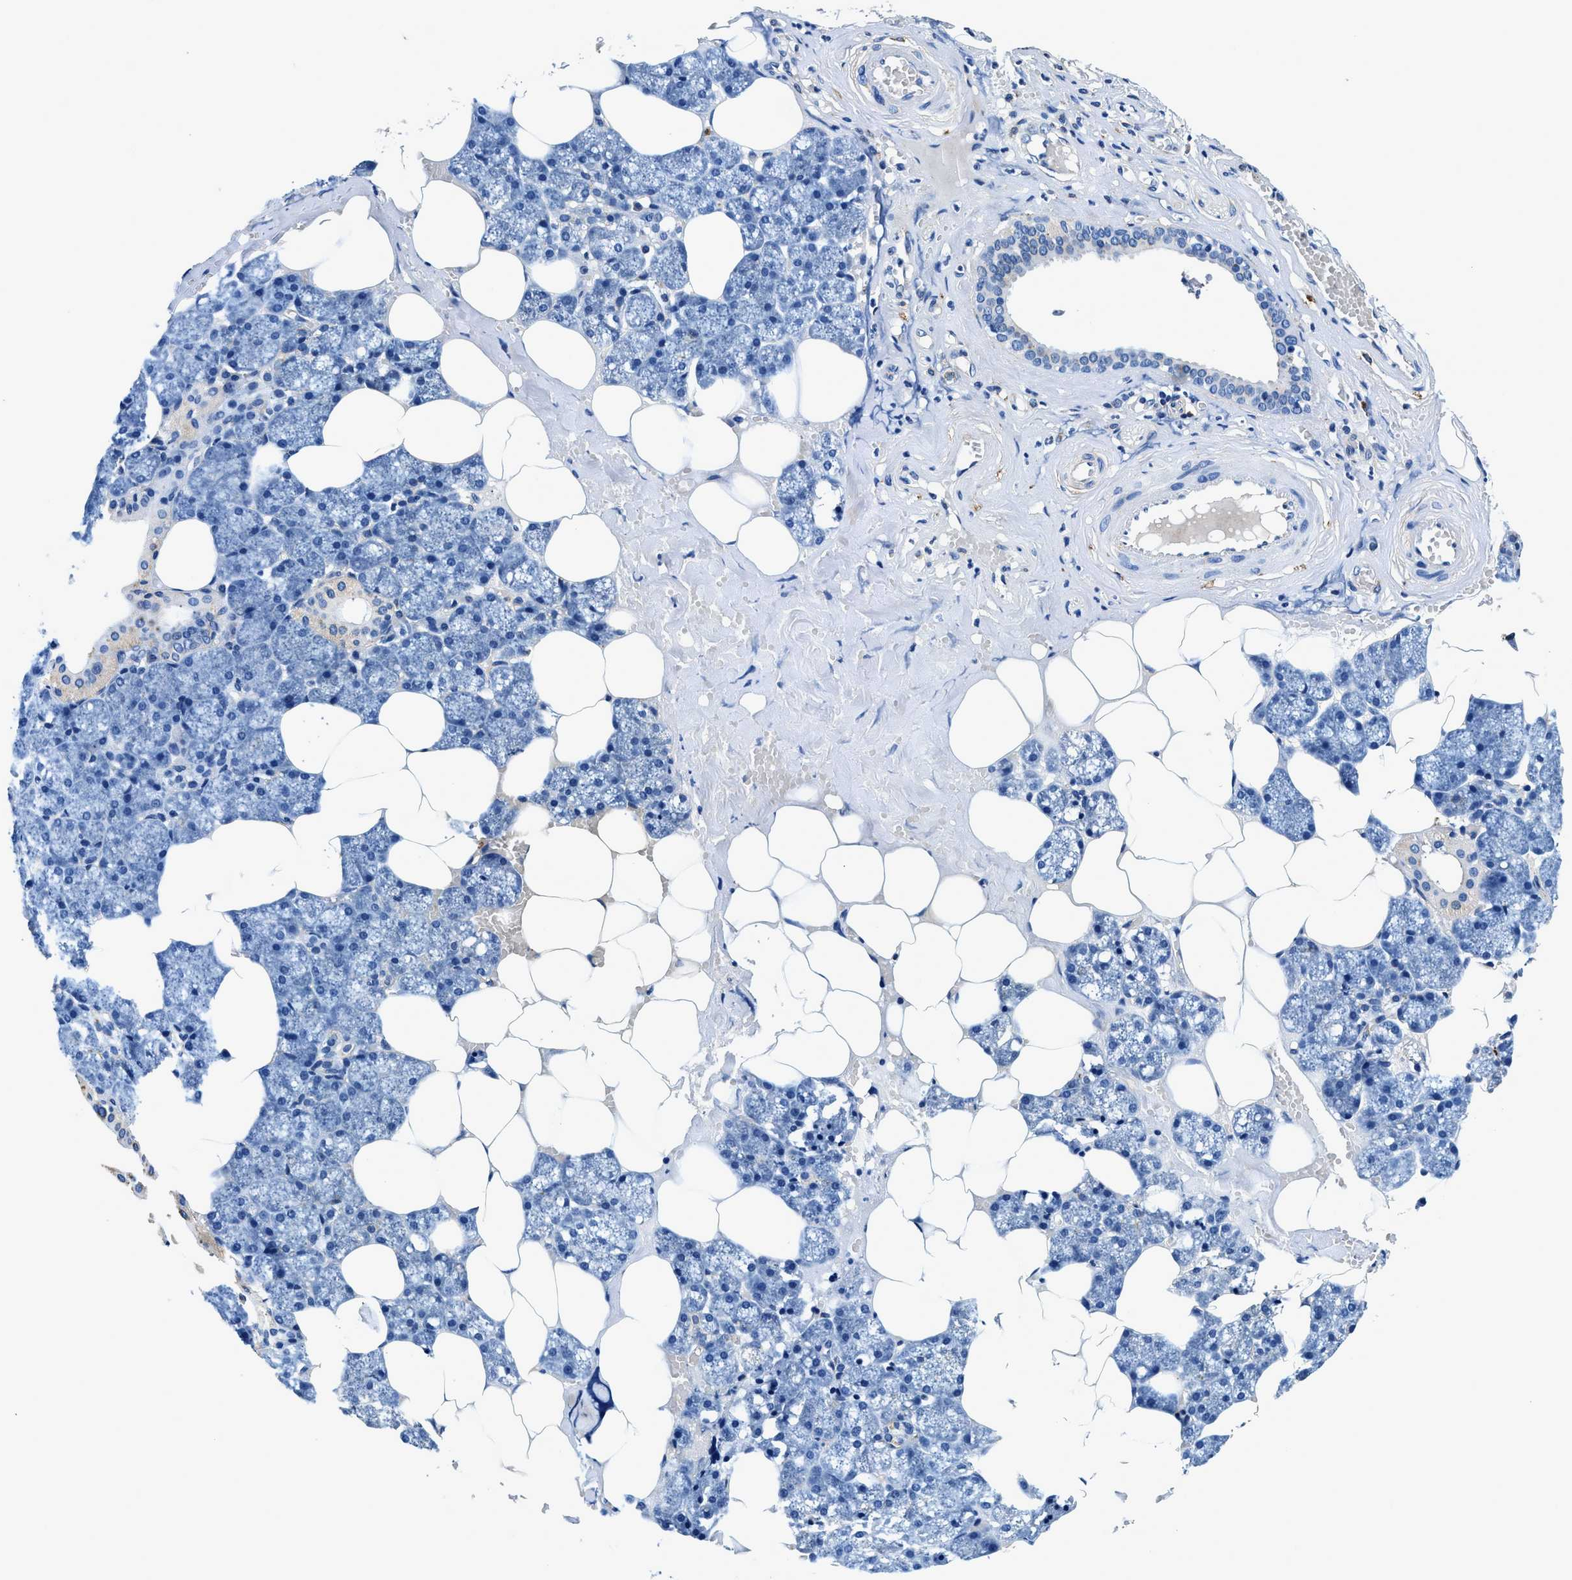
{"staining": {"intensity": "negative", "quantity": "none", "location": "none"}, "tissue": "salivary gland", "cell_type": "Glandular cells", "image_type": "normal", "snomed": [{"axis": "morphology", "description": "Normal tissue, NOS"}, {"axis": "topography", "description": "Salivary gland"}], "caption": "Glandular cells are negative for protein expression in normal human salivary gland. (DAB (3,3'-diaminobenzidine) IHC with hematoxylin counter stain).", "gene": "ZFAND3", "patient": {"sex": "male", "age": 62}}